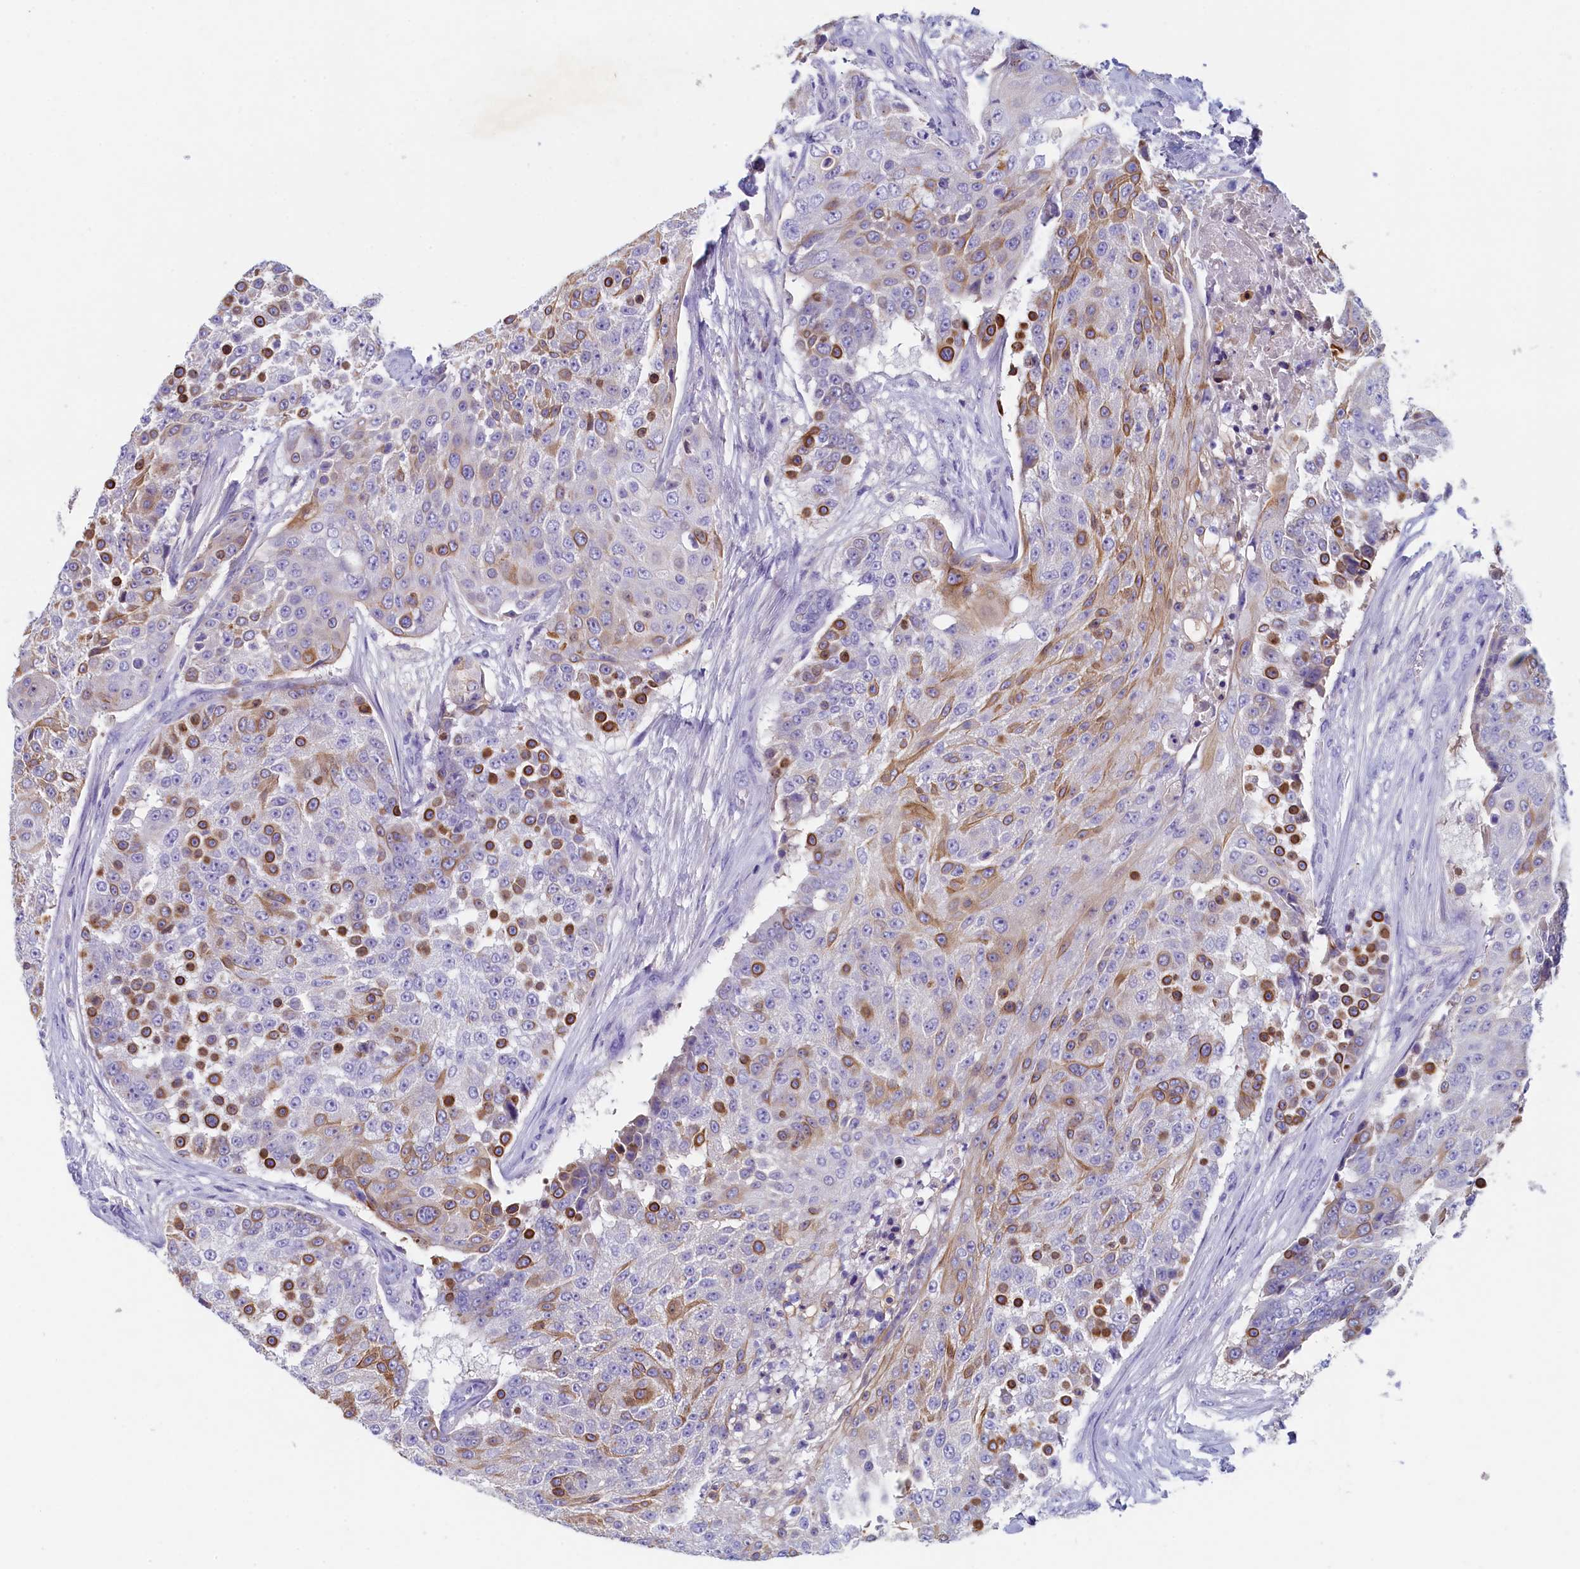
{"staining": {"intensity": "moderate", "quantity": "25%-75%", "location": "cytoplasmic/membranous"}, "tissue": "urothelial cancer", "cell_type": "Tumor cells", "image_type": "cancer", "snomed": [{"axis": "morphology", "description": "Urothelial carcinoma, High grade"}, {"axis": "topography", "description": "Urinary bladder"}], "caption": "This is an image of immunohistochemistry (IHC) staining of high-grade urothelial carcinoma, which shows moderate staining in the cytoplasmic/membranous of tumor cells.", "gene": "GUCA1C", "patient": {"sex": "female", "age": 63}}